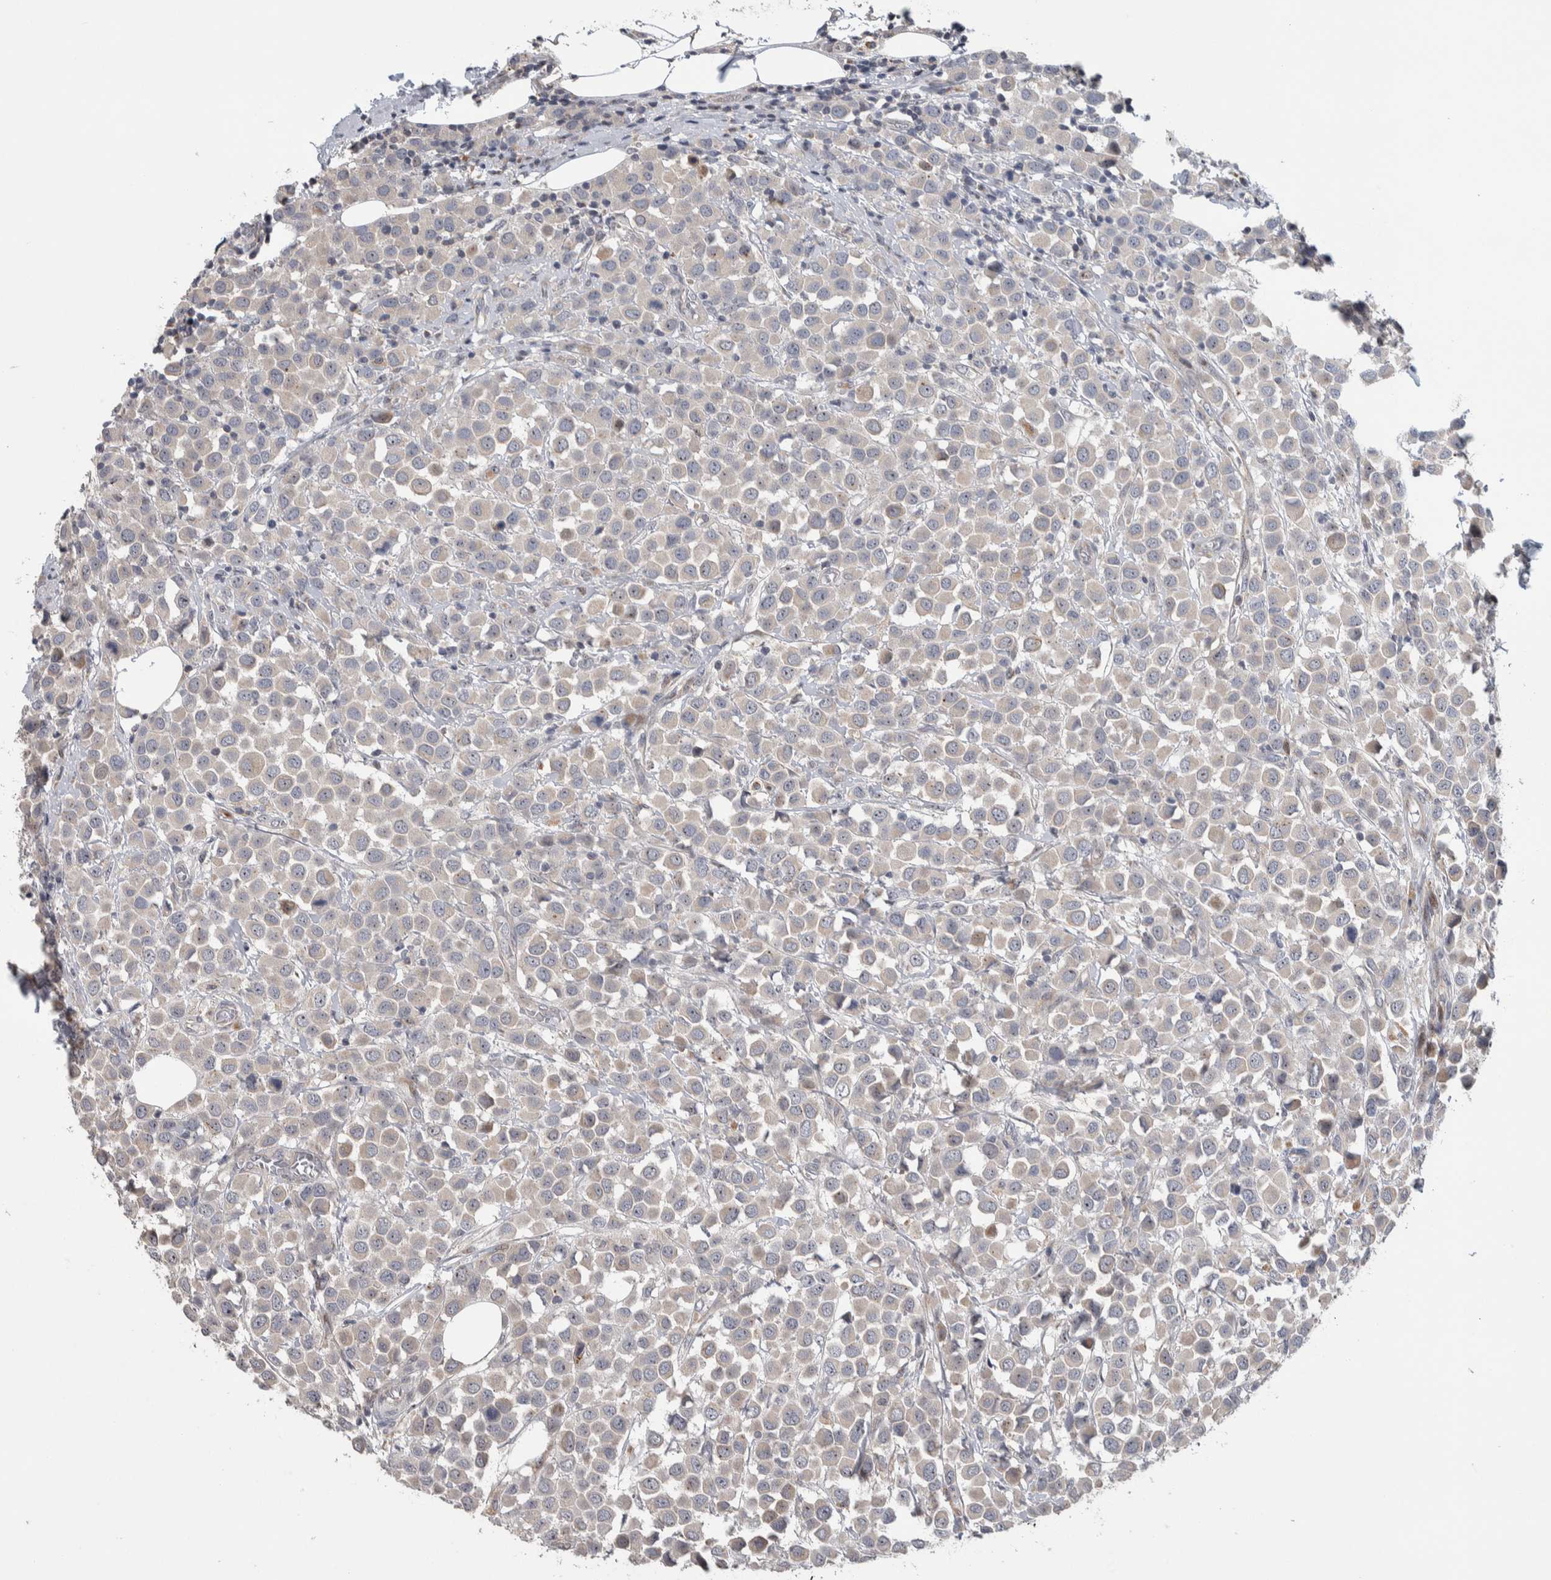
{"staining": {"intensity": "moderate", "quantity": "<25%", "location": "nuclear"}, "tissue": "breast cancer", "cell_type": "Tumor cells", "image_type": "cancer", "snomed": [{"axis": "morphology", "description": "Duct carcinoma"}, {"axis": "topography", "description": "Breast"}], "caption": "Immunohistochemistry (IHC) (DAB (3,3'-diaminobenzidine)) staining of human breast cancer shows moderate nuclear protein staining in about <25% of tumor cells. The protein of interest is shown in brown color, while the nuclei are stained blue.", "gene": "PRRG4", "patient": {"sex": "female", "age": 61}}